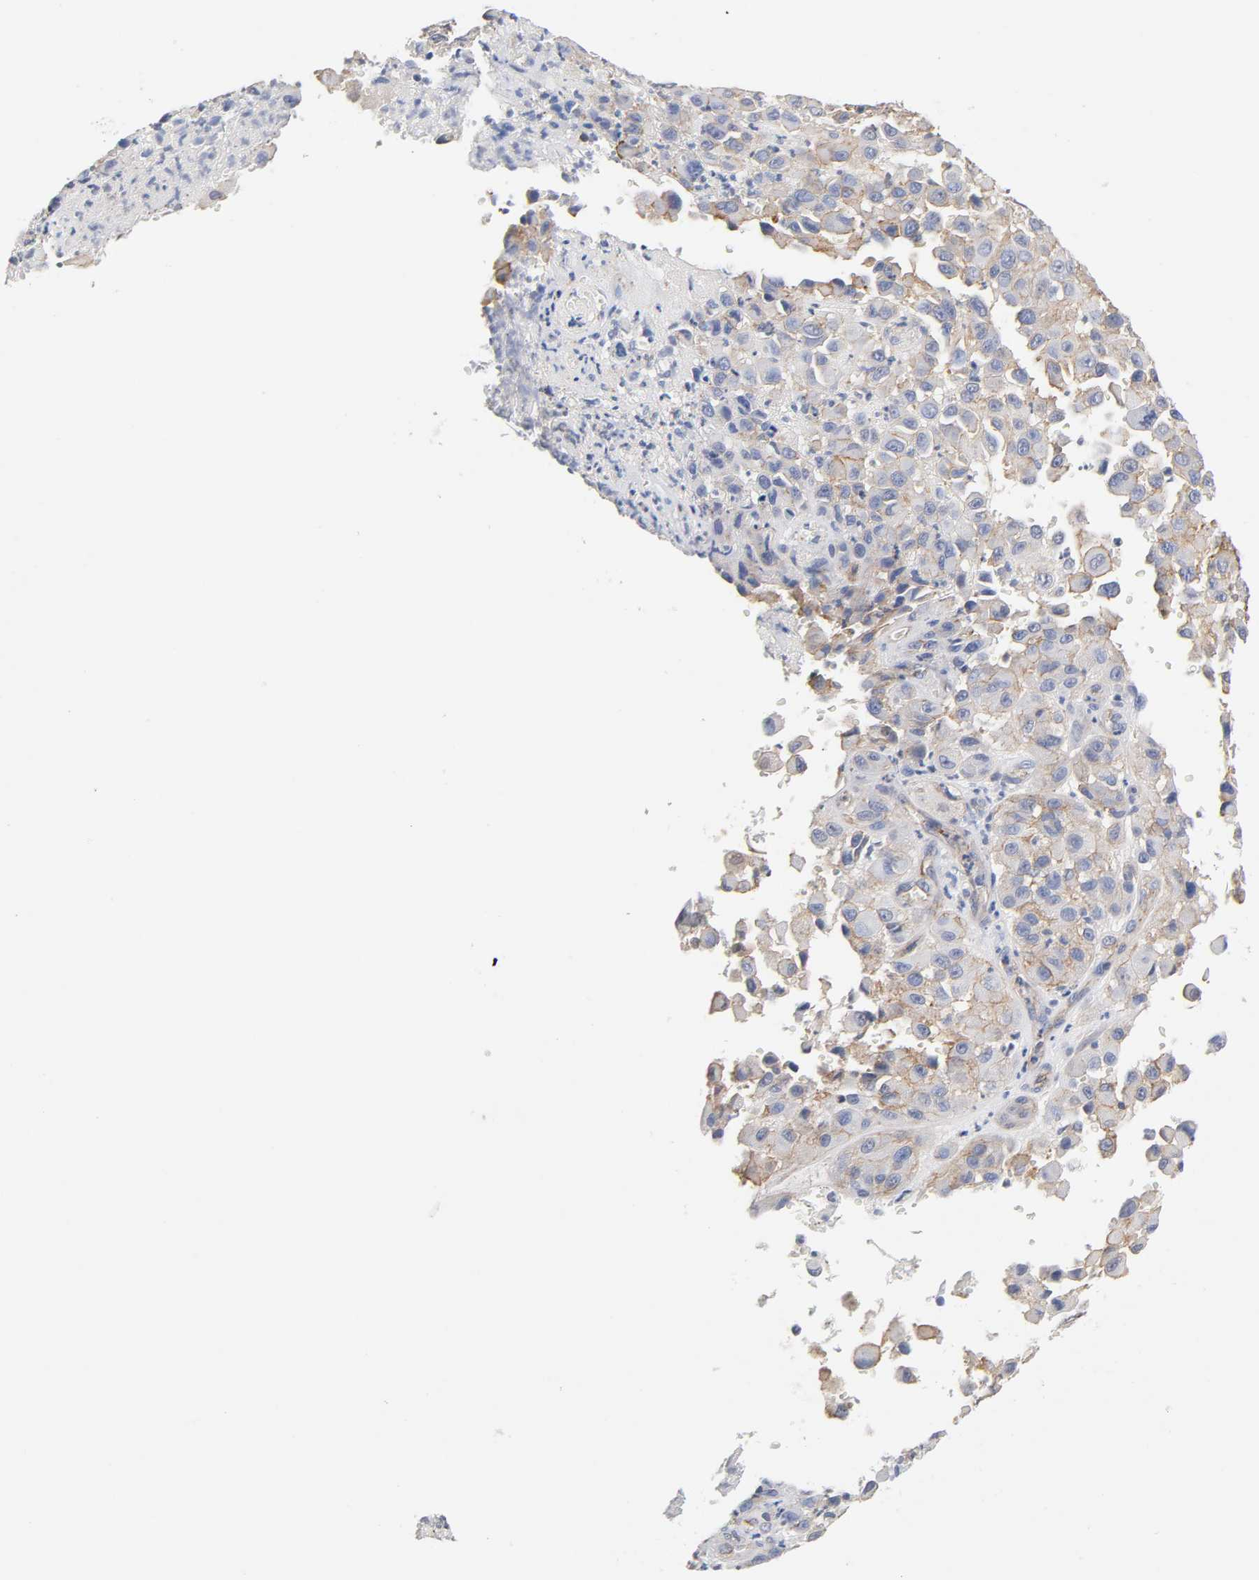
{"staining": {"intensity": "weak", "quantity": "25%-75%", "location": "cytoplasmic/membranous"}, "tissue": "melanoma", "cell_type": "Tumor cells", "image_type": "cancer", "snomed": [{"axis": "morphology", "description": "Malignant melanoma, NOS"}, {"axis": "topography", "description": "Skin"}], "caption": "Malignant melanoma tissue reveals weak cytoplasmic/membranous expression in about 25%-75% of tumor cells", "gene": "SPTAN1", "patient": {"sex": "female", "age": 21}}